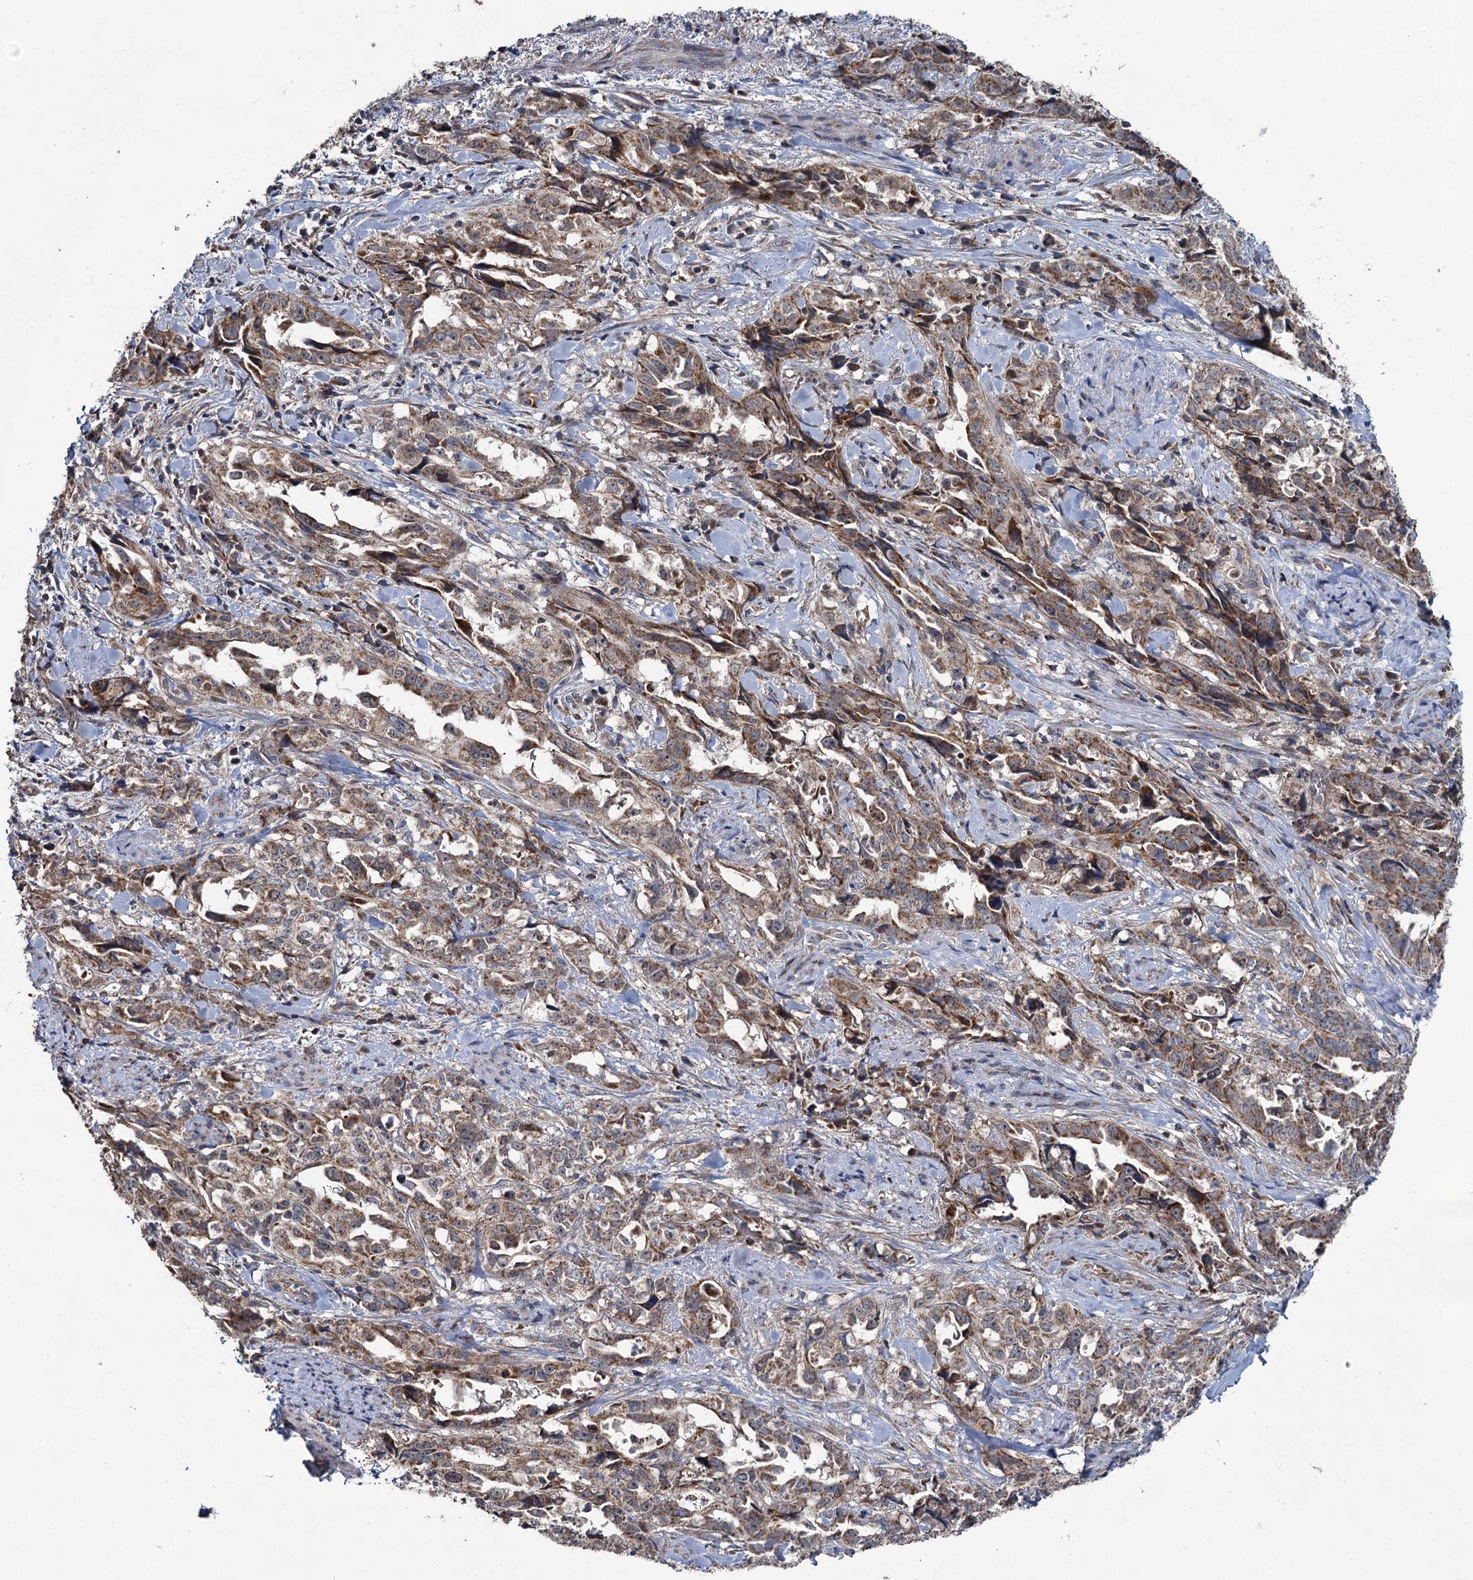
{"staining": {"intensity": "moderate", "quantity": ">75%", "location": "cytoplasmic/membranous"}, "tissue": "endometrial cancer", "cell_type": "Tumor cells", "image_type": "cancer", "snomed": [{"axis": "morphology", "description": "Adenocarcinoma, NOS"}, {"axis": "topography", "description": "Endometrium"}], "caption": "Moderate cytoplasmic/membranous protein staining is seen in approximately >75% of tumor cells in endometrial cancer (adenocarcinoma).", "gene": "METTL4", "patient": {"sex": "female", "age": 65}}